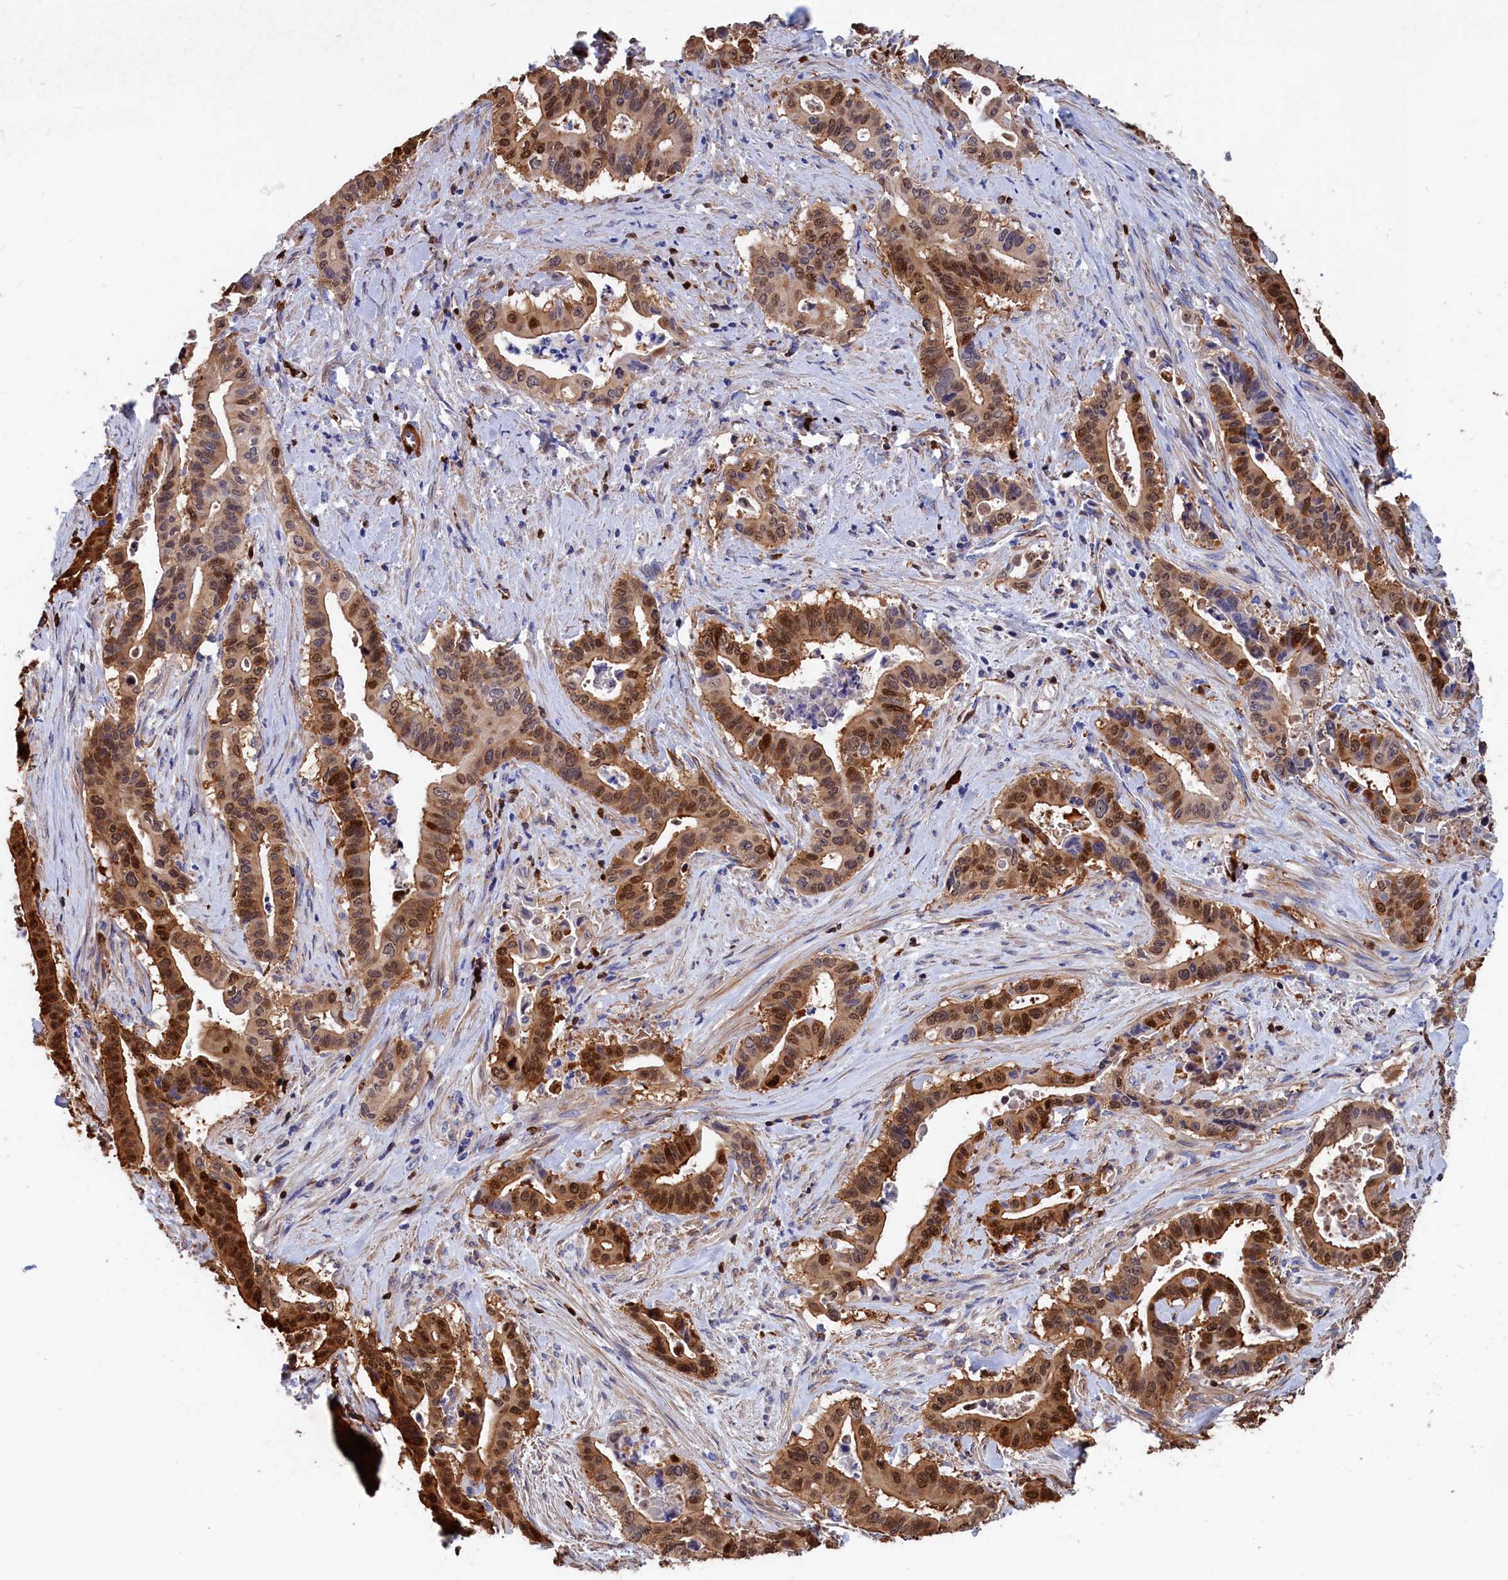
{"staining": {"intensity": "strong", "quantity": ">75%", "location": "cytoplasmic/membranous,nuclear"}, "tissue": "pancreatic cancer", "cell_type": "Tumor cells", "image_type": "cancer", "snomed": [{"axis": "morphology", "description": "Adenocarcinoma, NOS"}, {"axis": "topography", "description": "Pancreas"}], "caption": "Immunohistochemical staining of pancreatic adenocarcinoma displays strong cytoplasmic/membranous and nuclear protein staining in approximately >75% of tumor cells.", "gene": "CRIP1", "patient": {"sex": "female", "age": 77}}